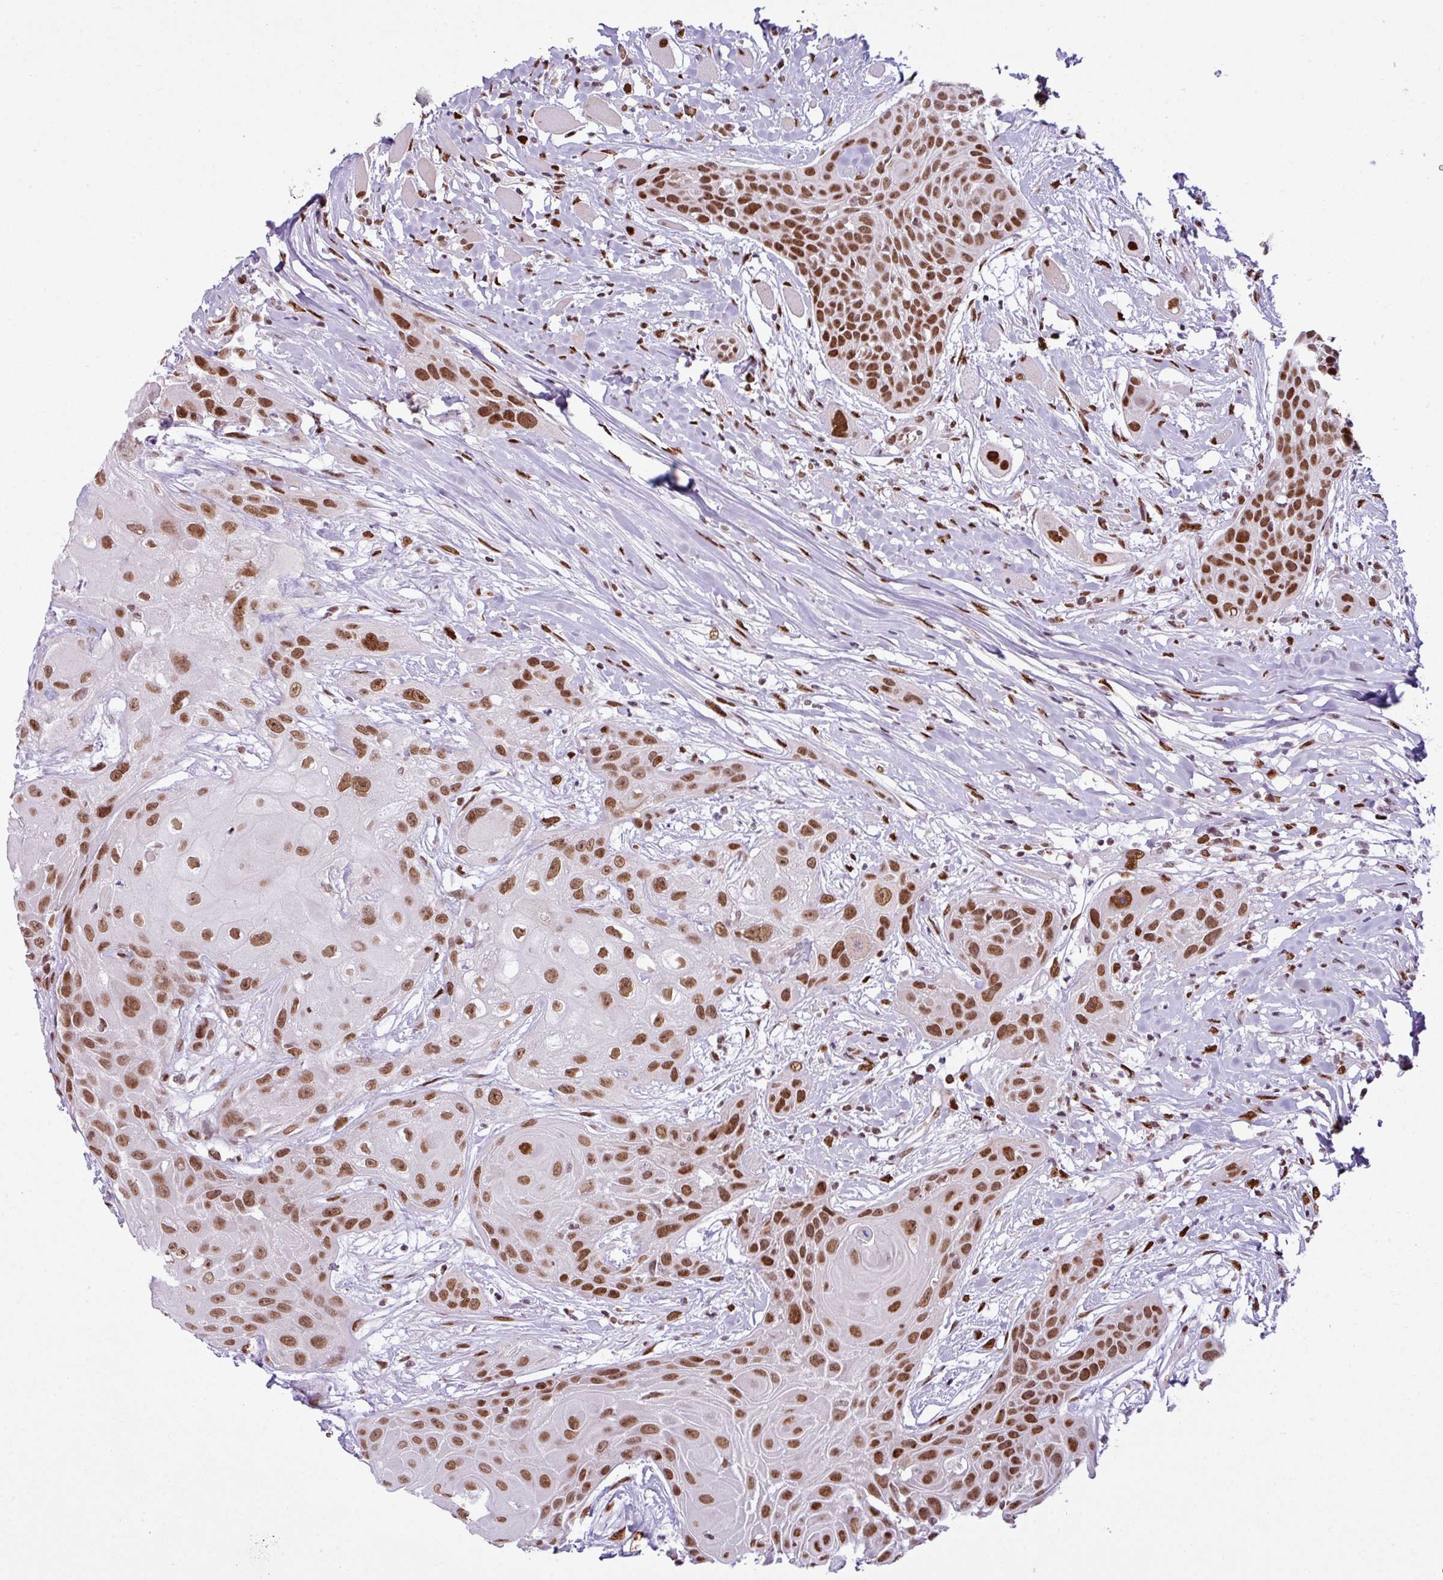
{"staining": {"intensity": "strong", "quantity": ">75%", "location": "nuclear"}, "tissue": "head and neck cancer", "cell_type": "Tumor cells", "image_type": "cancer", "snomed": [{"axis": "morphology", "description": "Squamous cell carcinoma, NOS"}, {"axis": "topography", "description": "Head-Neck"}], "caption": "Human head and neck squamous cell carcinoma stained for a protein (brown) demonstrates strong nuclear positive staining in approximately >75% of tumor cells.", "gene": "PRDM5", "patient": {"sex": "female", "age": 73}}